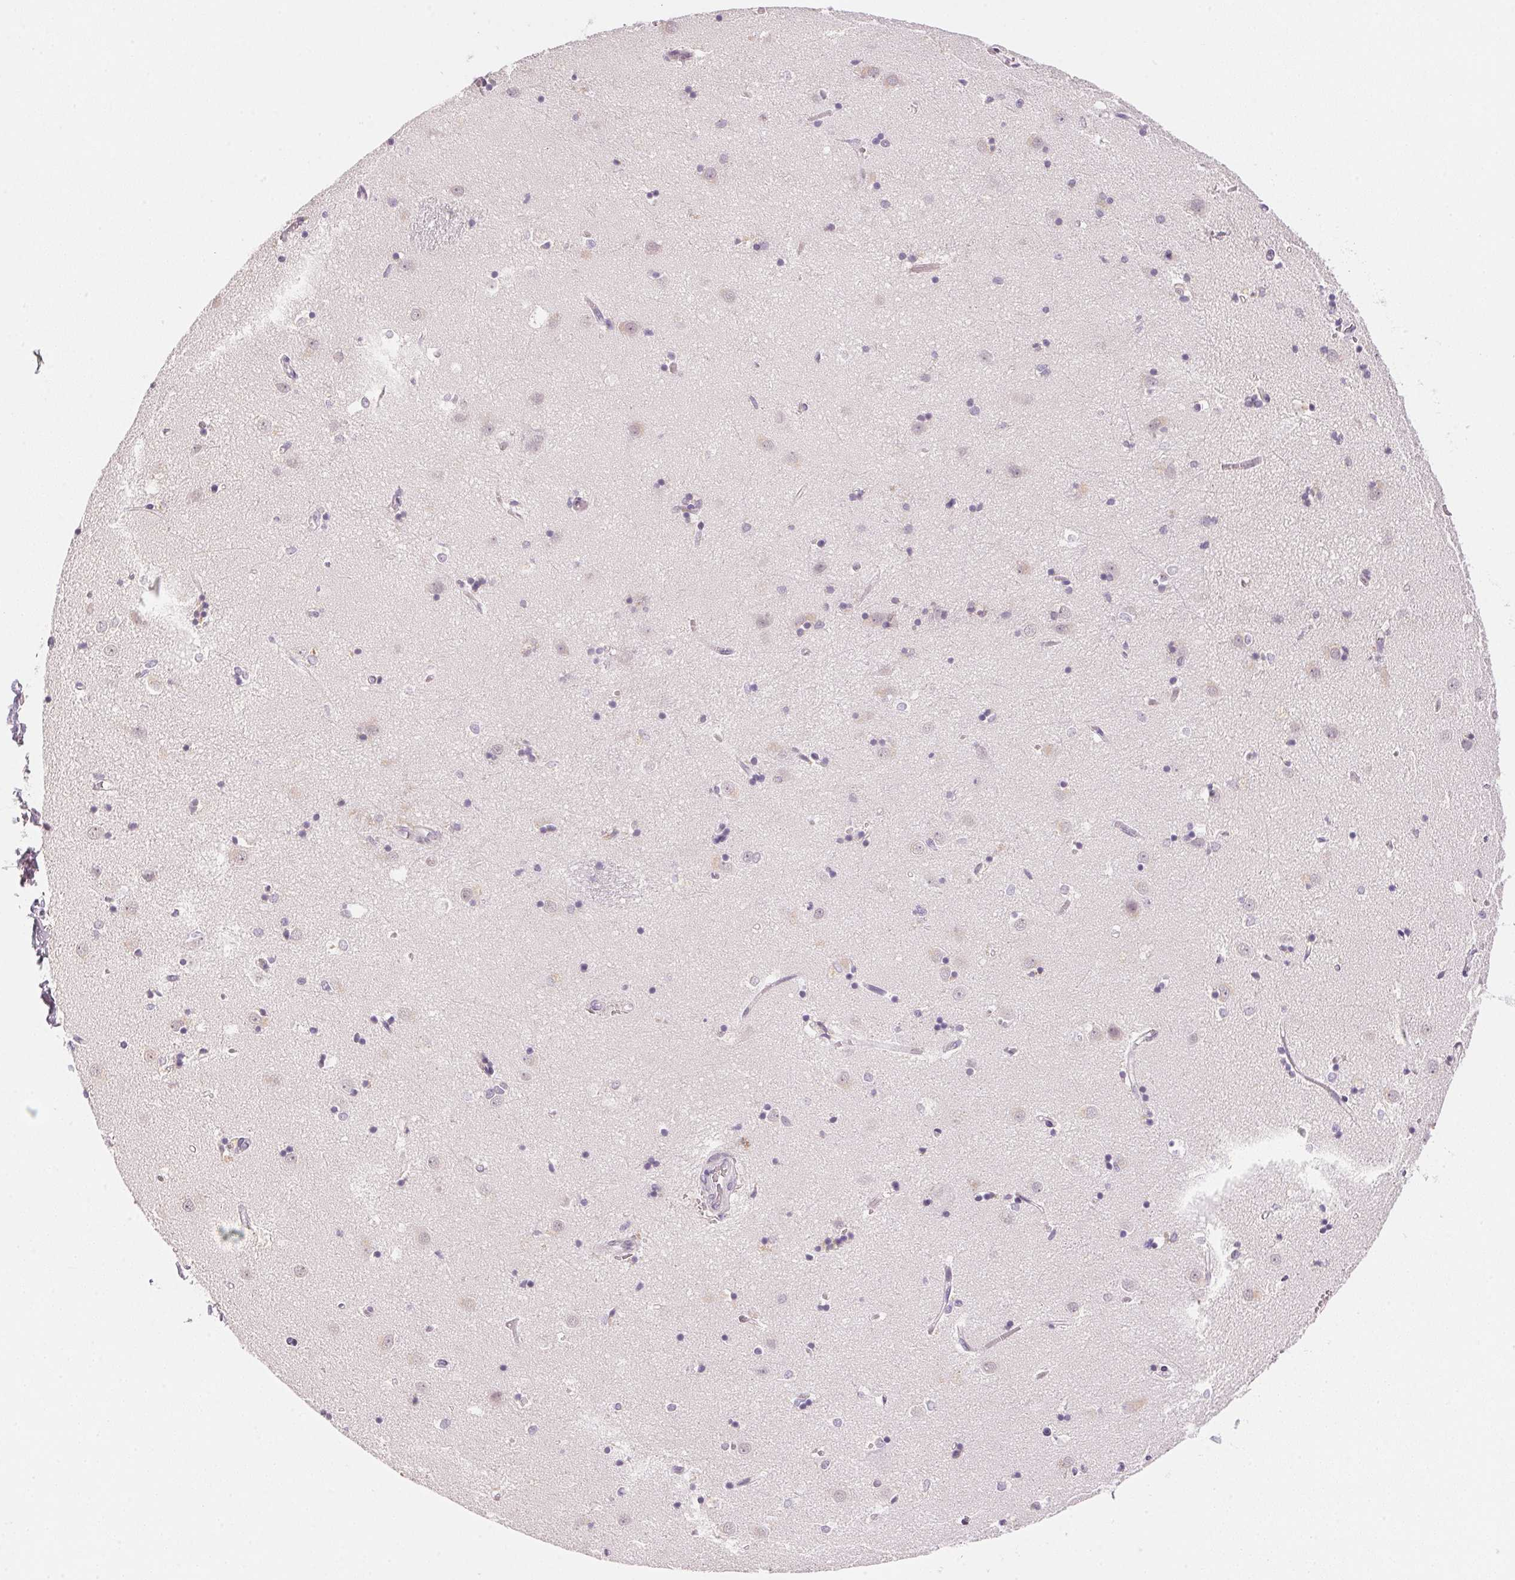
{"staining": {"intensity": "negative", "quantity": "none", "location": "none"}, "tissue": "caudate", "cell_type": "Glial cells", "image_type": "normal", "snomed": [{"axis": "morphology", "description": "Normal tissue, NOS"}, {"axis": "topography", "description": "Lateral ventricle wall"}], "caption": "A photomicrograph of caudate stained for a protein reveals no brown staining in glial cells.", "gene": "FNDC4", "patient": {"sex": "male", "age": 54}}